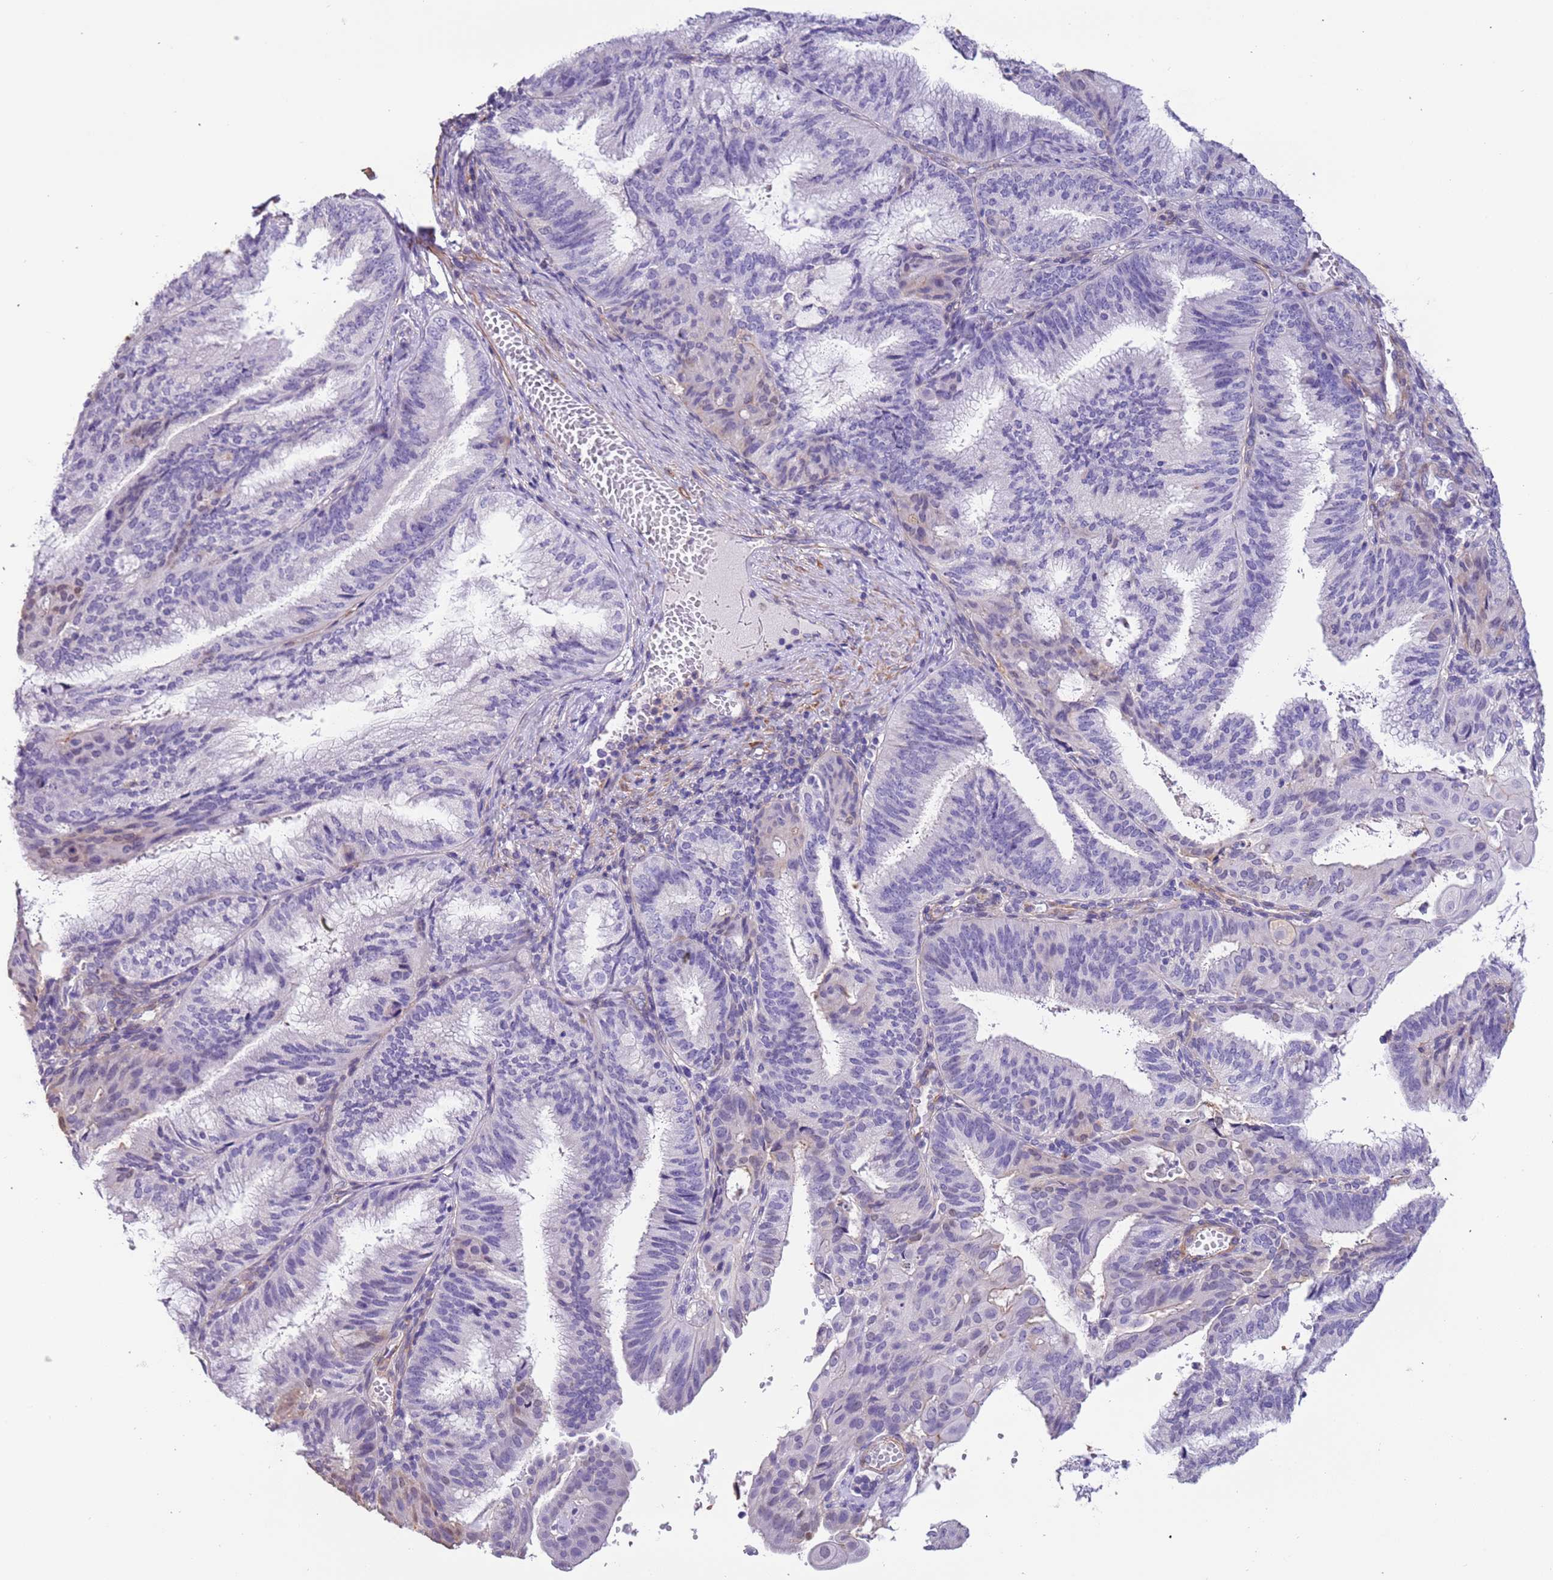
{"staining": {"intensity": "negative", "quantity": "none", "location": "none"}, "tissue": "endometrial cancer", "cell_type": "Tumor cells", "image_type": "cancer", "snomed": [{"axis": "morphology", "description": "Adenocarcinoma, NOS"}, {"axis": "topography", "description": "Endometrium"}], "caption": "This micrograph is of endometrial cancer (adenocarcinoma) stained with immunohistochemistry to label a protein in brown with the nuclei are counter-stained blue. There is no positivity in tumor cells.", "gene": "PCGF2", "patient": {"sex": "female", "age": 49}}